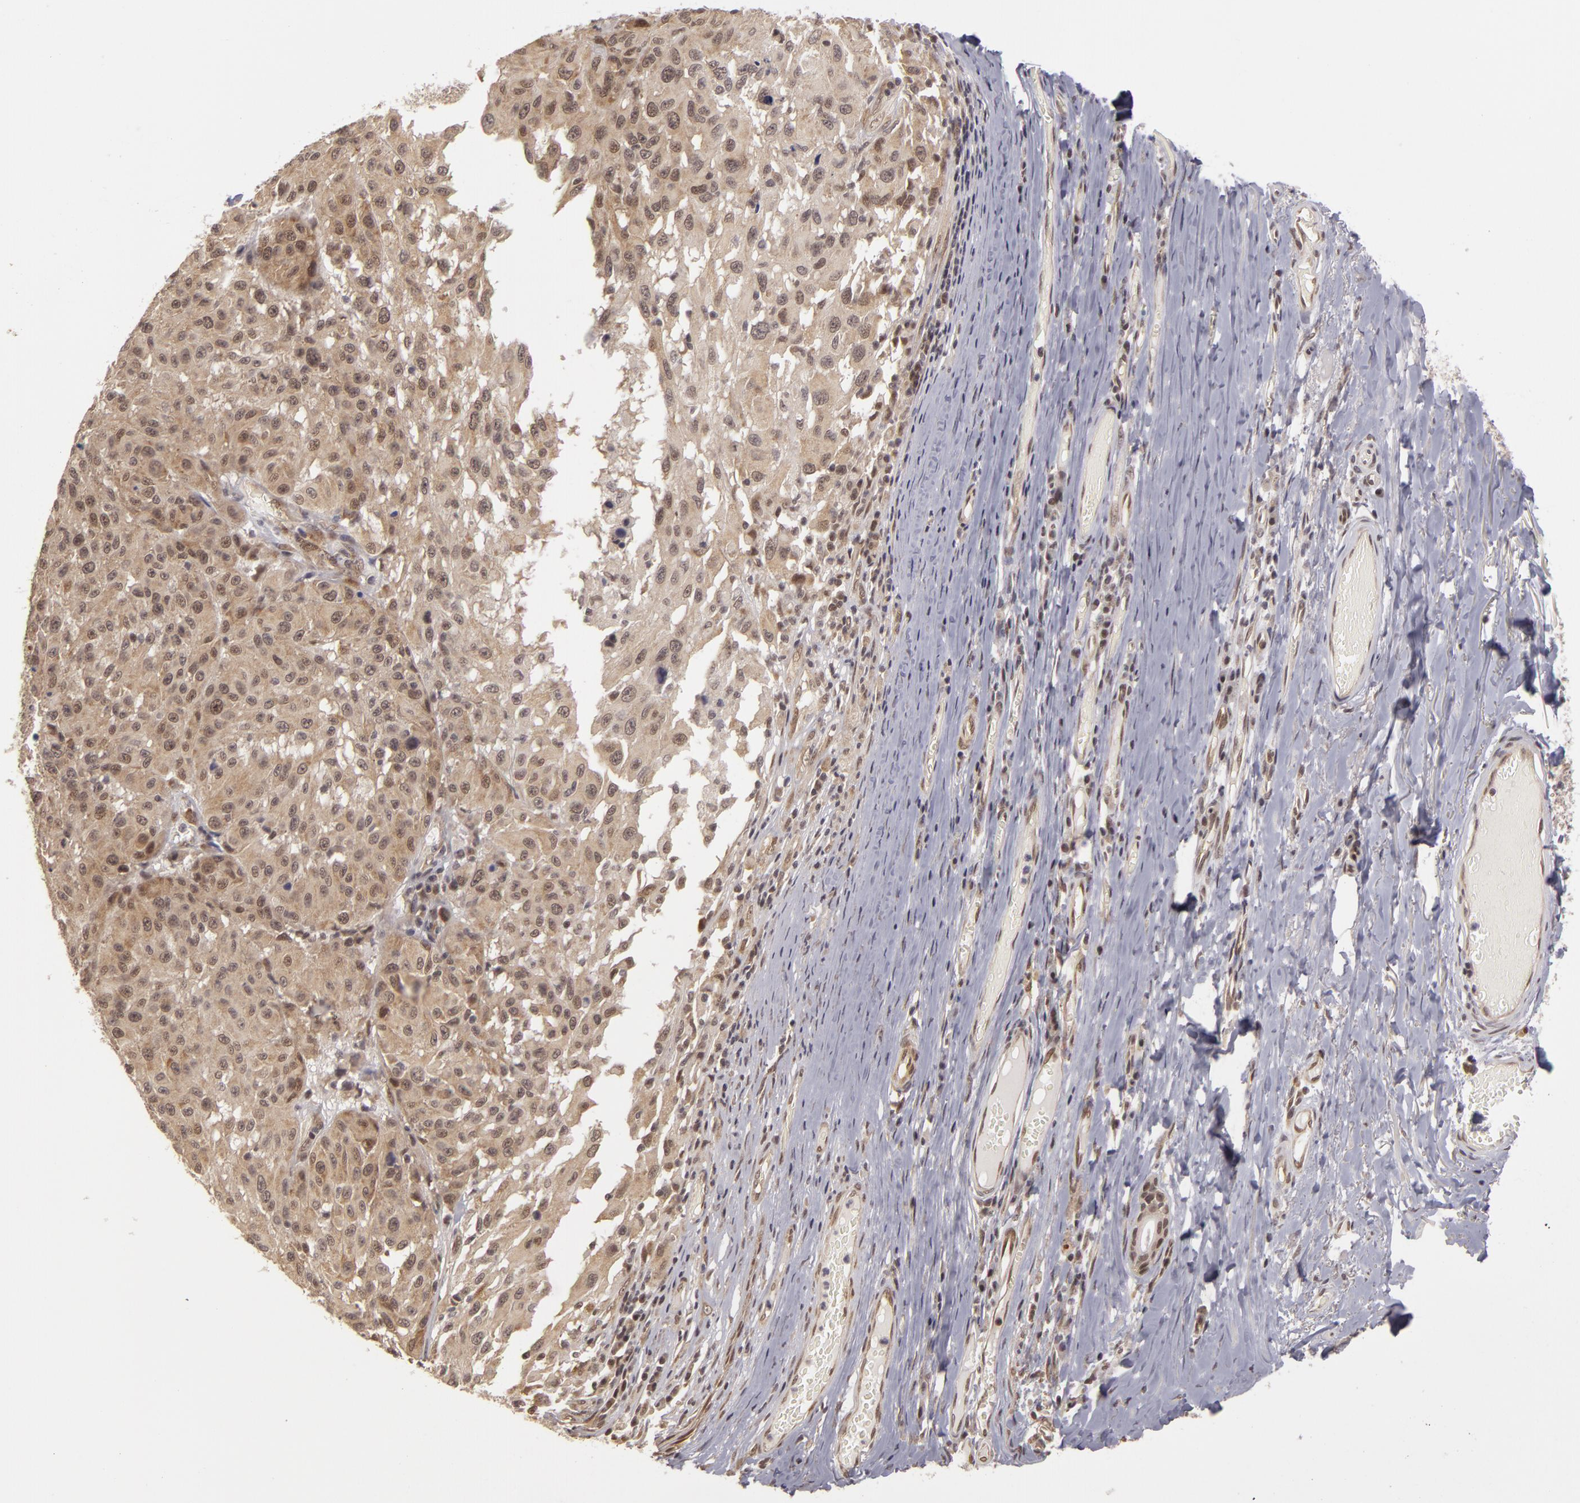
{"staining": {"intensity": "weak", "quantity": ">75%", "location": "cytoplasmic/membranous"}, "tissue": "melanoma", "cell_type": "Tumor cells", "image_type": "cancer", "snomed": [{"axis": "morphology", "description": "Malignant melanoma, NOS"}, {"axis": "topography", "description": "Skin"}], "caption": "Immunohistochemistry (IHC) of human malignant melanoma demonstrates low levels of weak cytoplasmic/membranous expression in about >75% of tumor cells.", "gene": "ZNF133", "patient": {"sex": "female", "age": 77}}